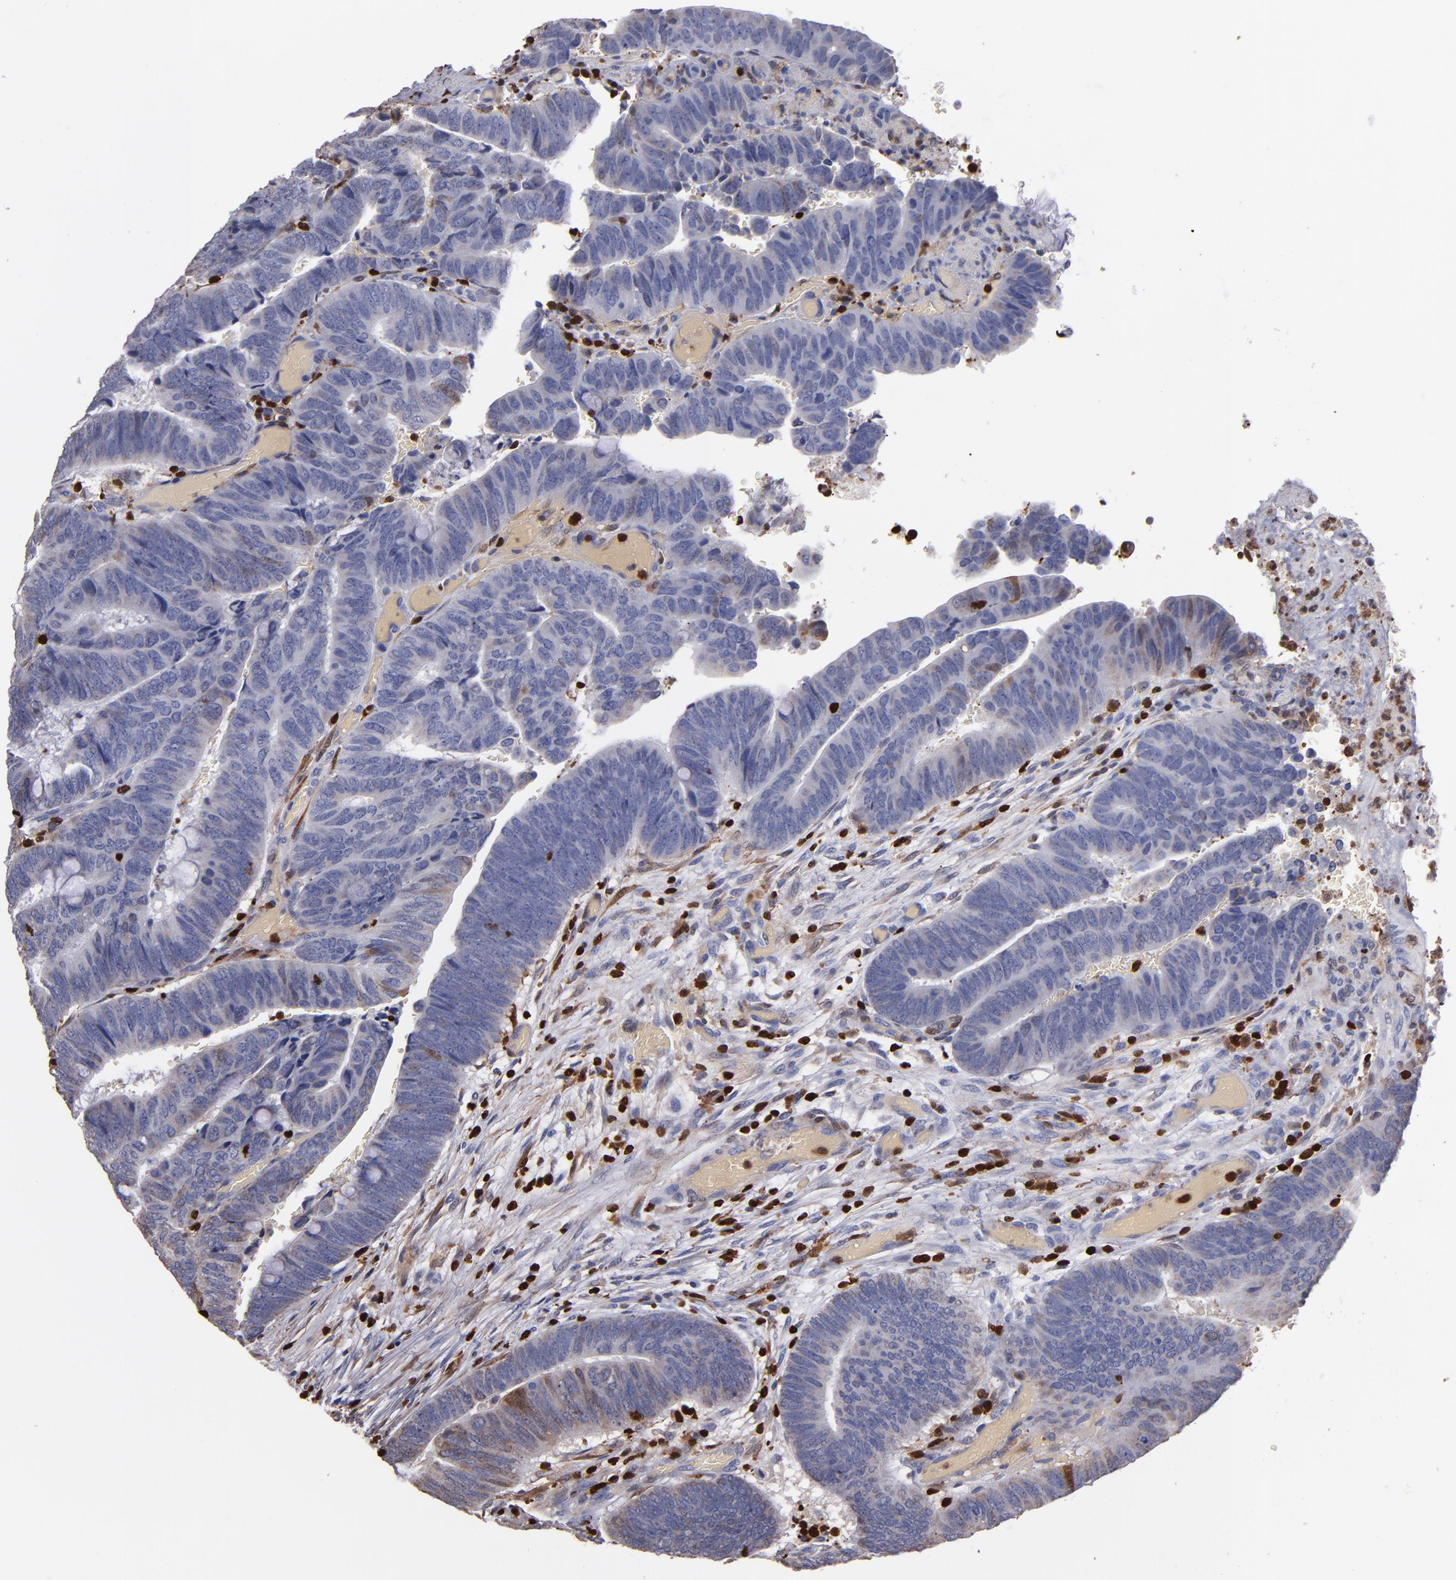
{"staining": {"intensity": "moderate", "quantity": "<25%", "location": "cytoplasmic/membranous,nuclear"}, "tissue": "colorectal cancer", "cell_type": "Tumor cells", "image_type": "cancer", "snomed": [{"axis": "morphology", "description": "Normal tissue, NOS"}, {"axis": "morphology", "description": "Adenocarcinoma, NOS"}, {"axis": "topography", "description": "Rectum"}], "caption": "Colorectal adenocarcinoma stained with a brown dye demonstrates moderate cytoplasmic/membranous and nuclear positive staining in about <25% of tumor cells.", "gene": "S100A4", "patient": {"sex": "male", "age": 92}}